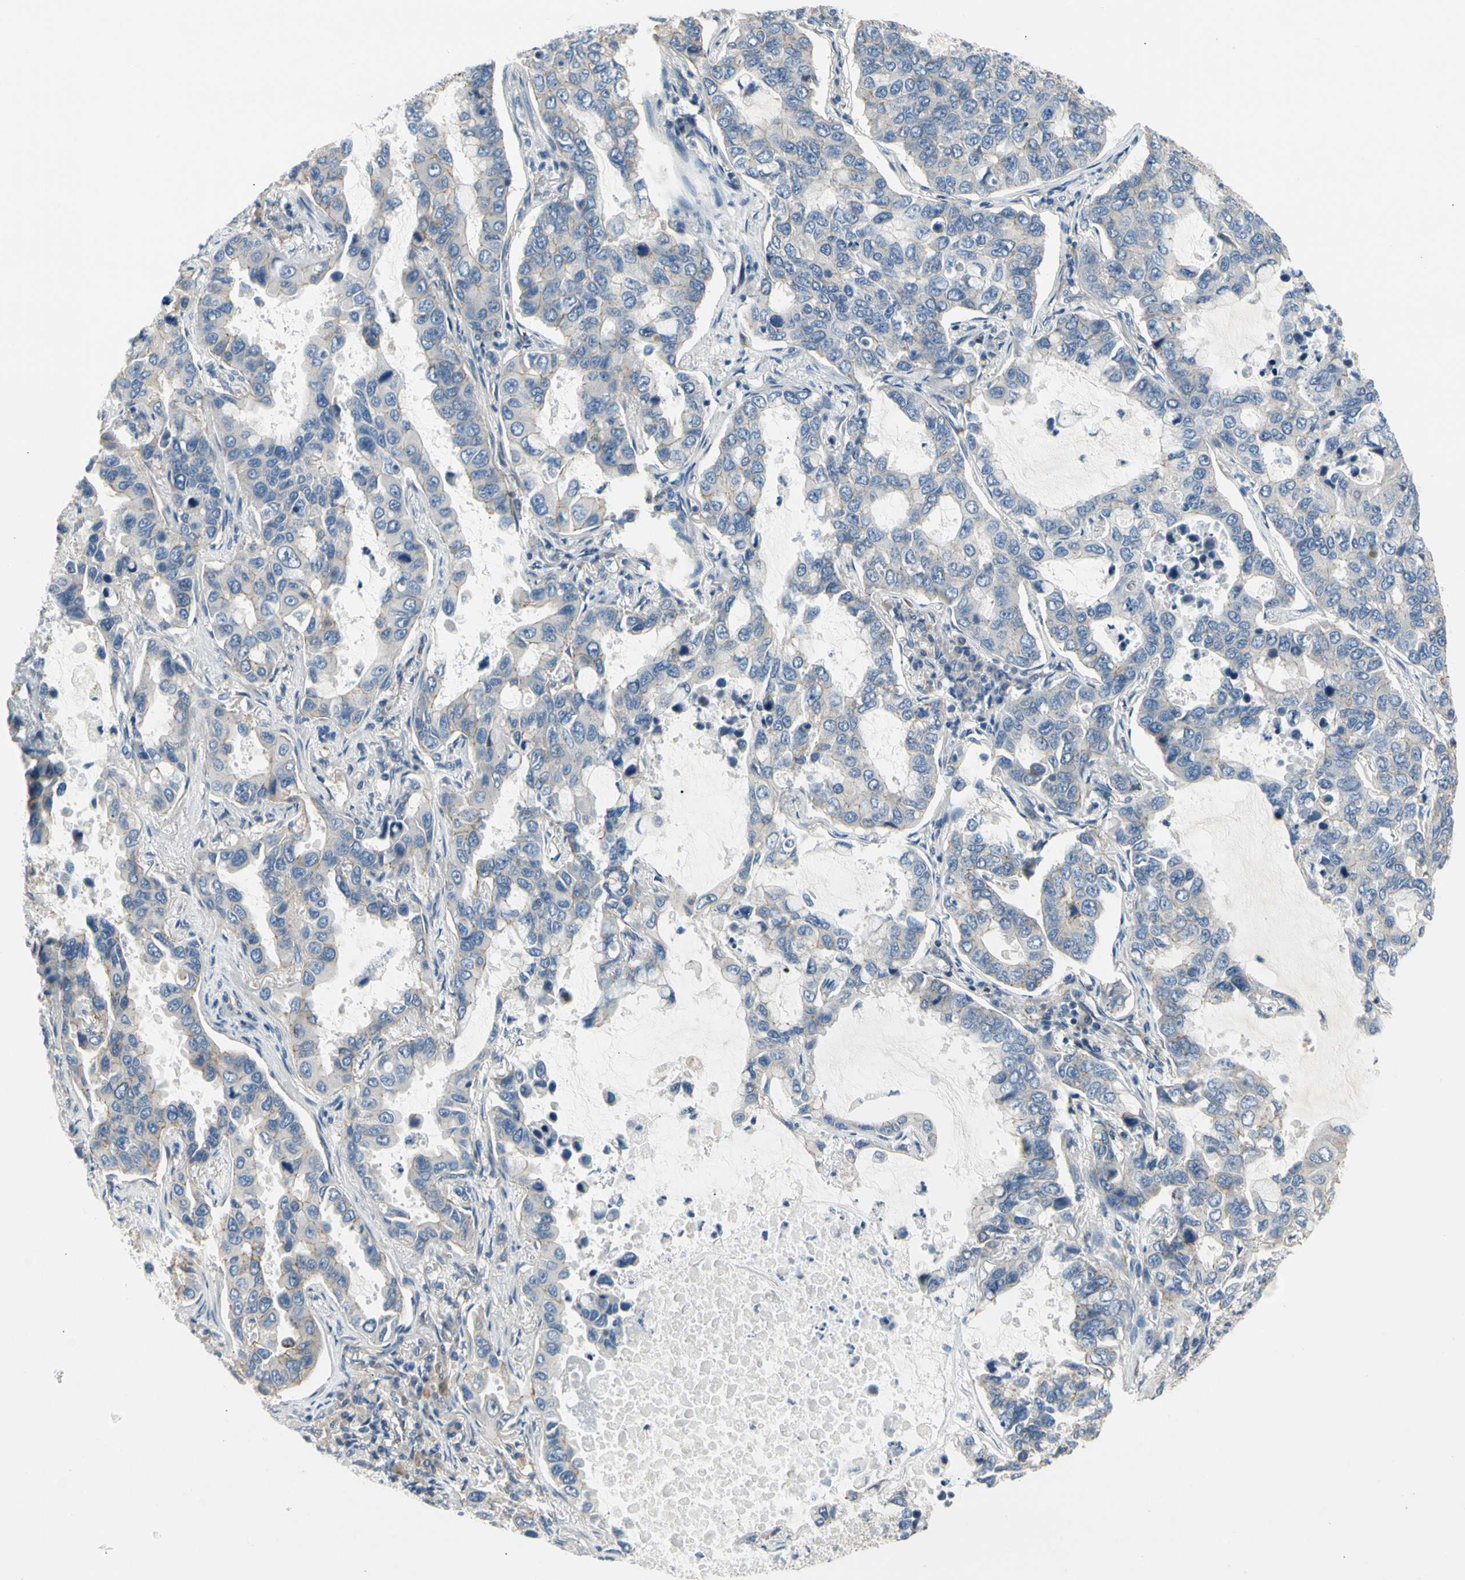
{"staining": {"intensity": "negative", "quantity": "none", "location": "none"}, "tissue": "lung cancer", "cell_type": "Tumor cells", "image_type": "cancer", "snomed": [{"axis": "morphology", "description": "Adenocarcinoma, NOS"}, {"axis": "topography", "description": "Lung"}], "caption": "An image of lung cancer (adenocarcinoma) stained for a protein shows no brown staining in tumor cells. (DAB (3,3'-diaminobenzidine) immunohistochemistry with hematoxylin counter stain).", "gene": "LGR6", "patient": {"sex": "male", "age": 64}}